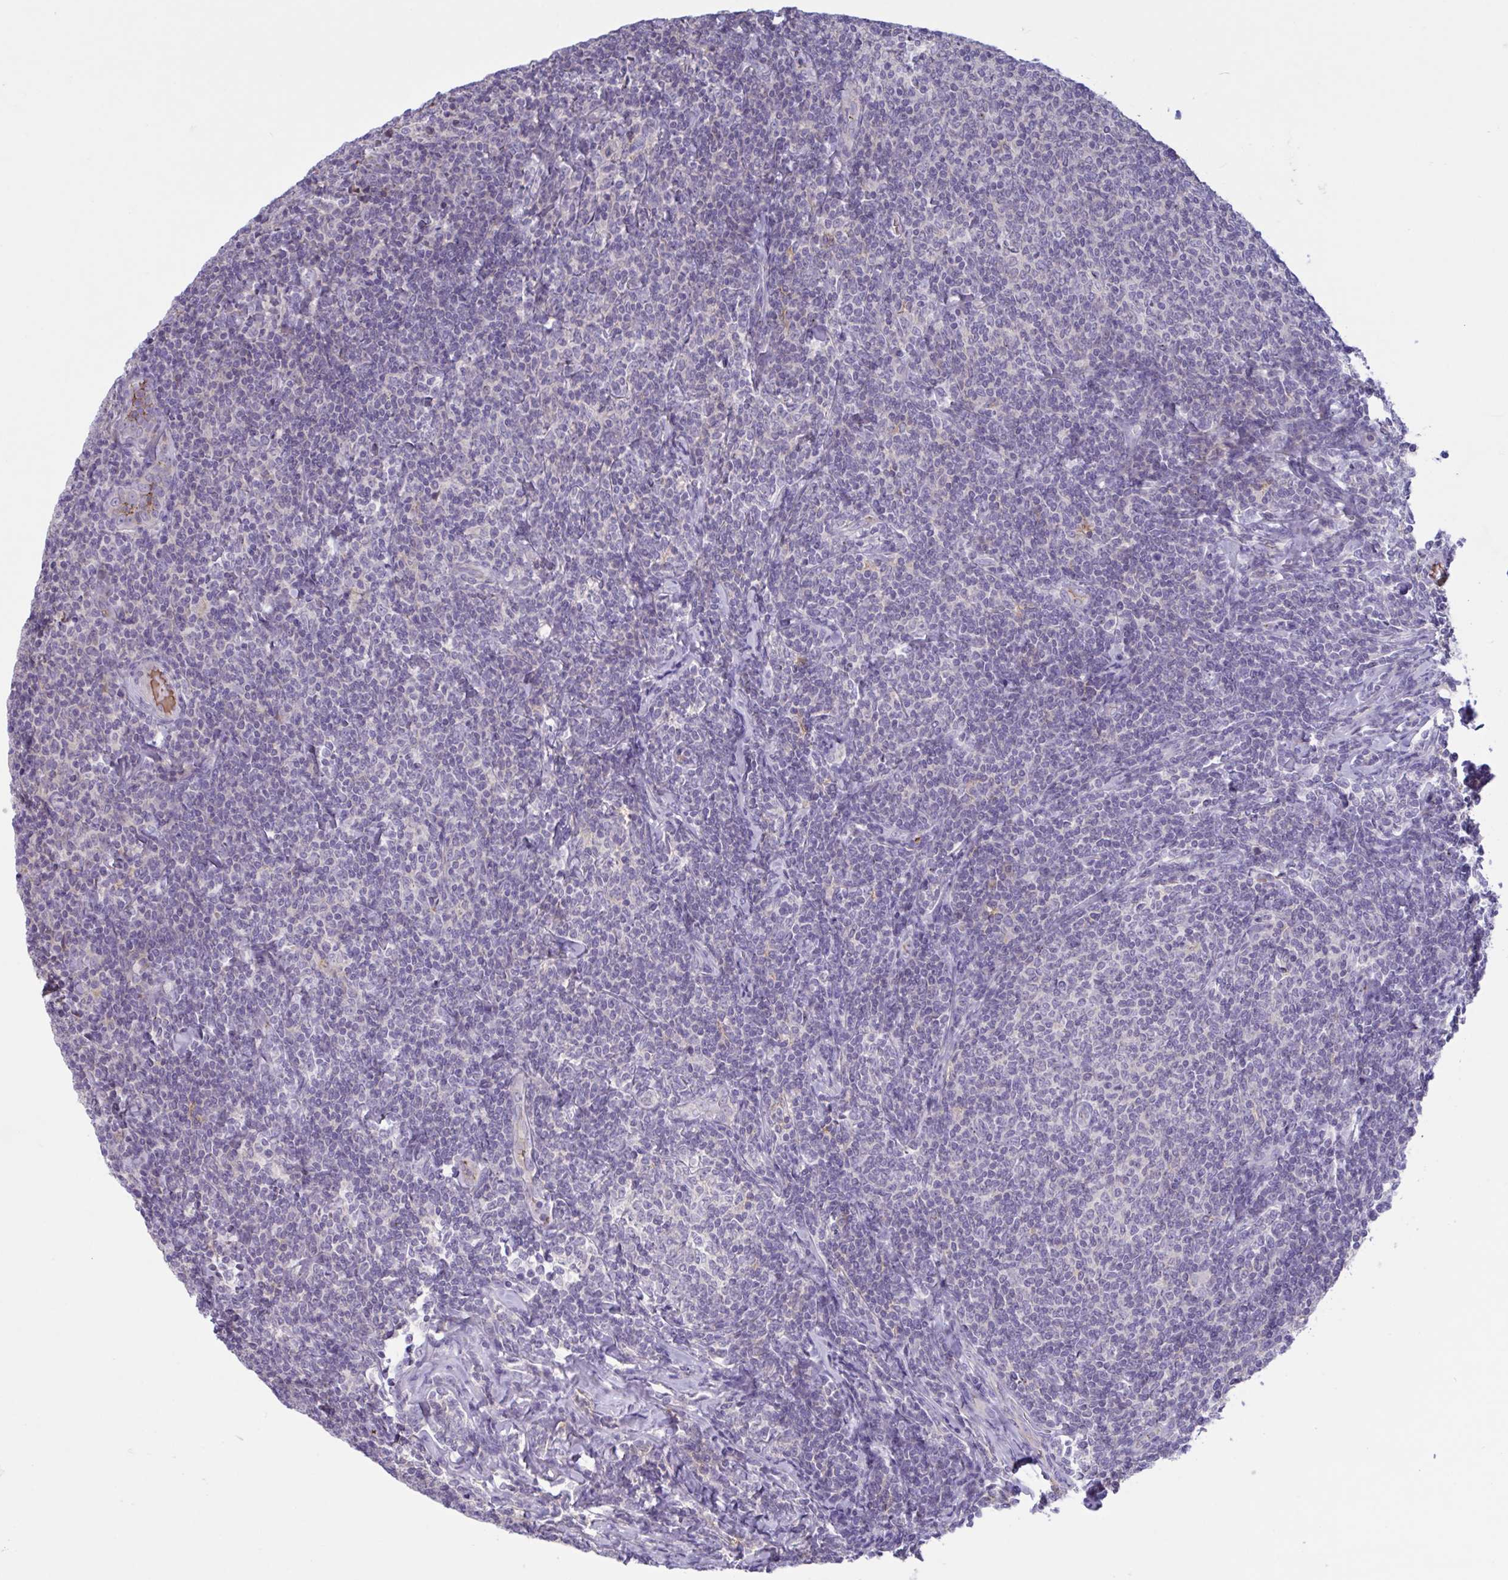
{"staining": {"intensity": "negative", "quantity": "none", "location": "none"}, "tissue": "lymphoma", "cell_type": "Tumor cells", "image_type": "cancer", "snomed": [{"axis": "morphology", "description": "Malignant lymphoma, non-Hodgkin's type, Low grade"}, {"axis": "topography", "description": "Lymph node"}], "caption": "Protein analysis of malignant lymphoma, non-Hodgkin's type (low-grade) reveals no significant staining in tumor cells. (DAB (3,3'-diaminobenzidine) immunohistochemistry (IHC) with hematoxylin counter stain).", "gene": "IL1R1", "patient": {"sex": "male", "age": 52}}